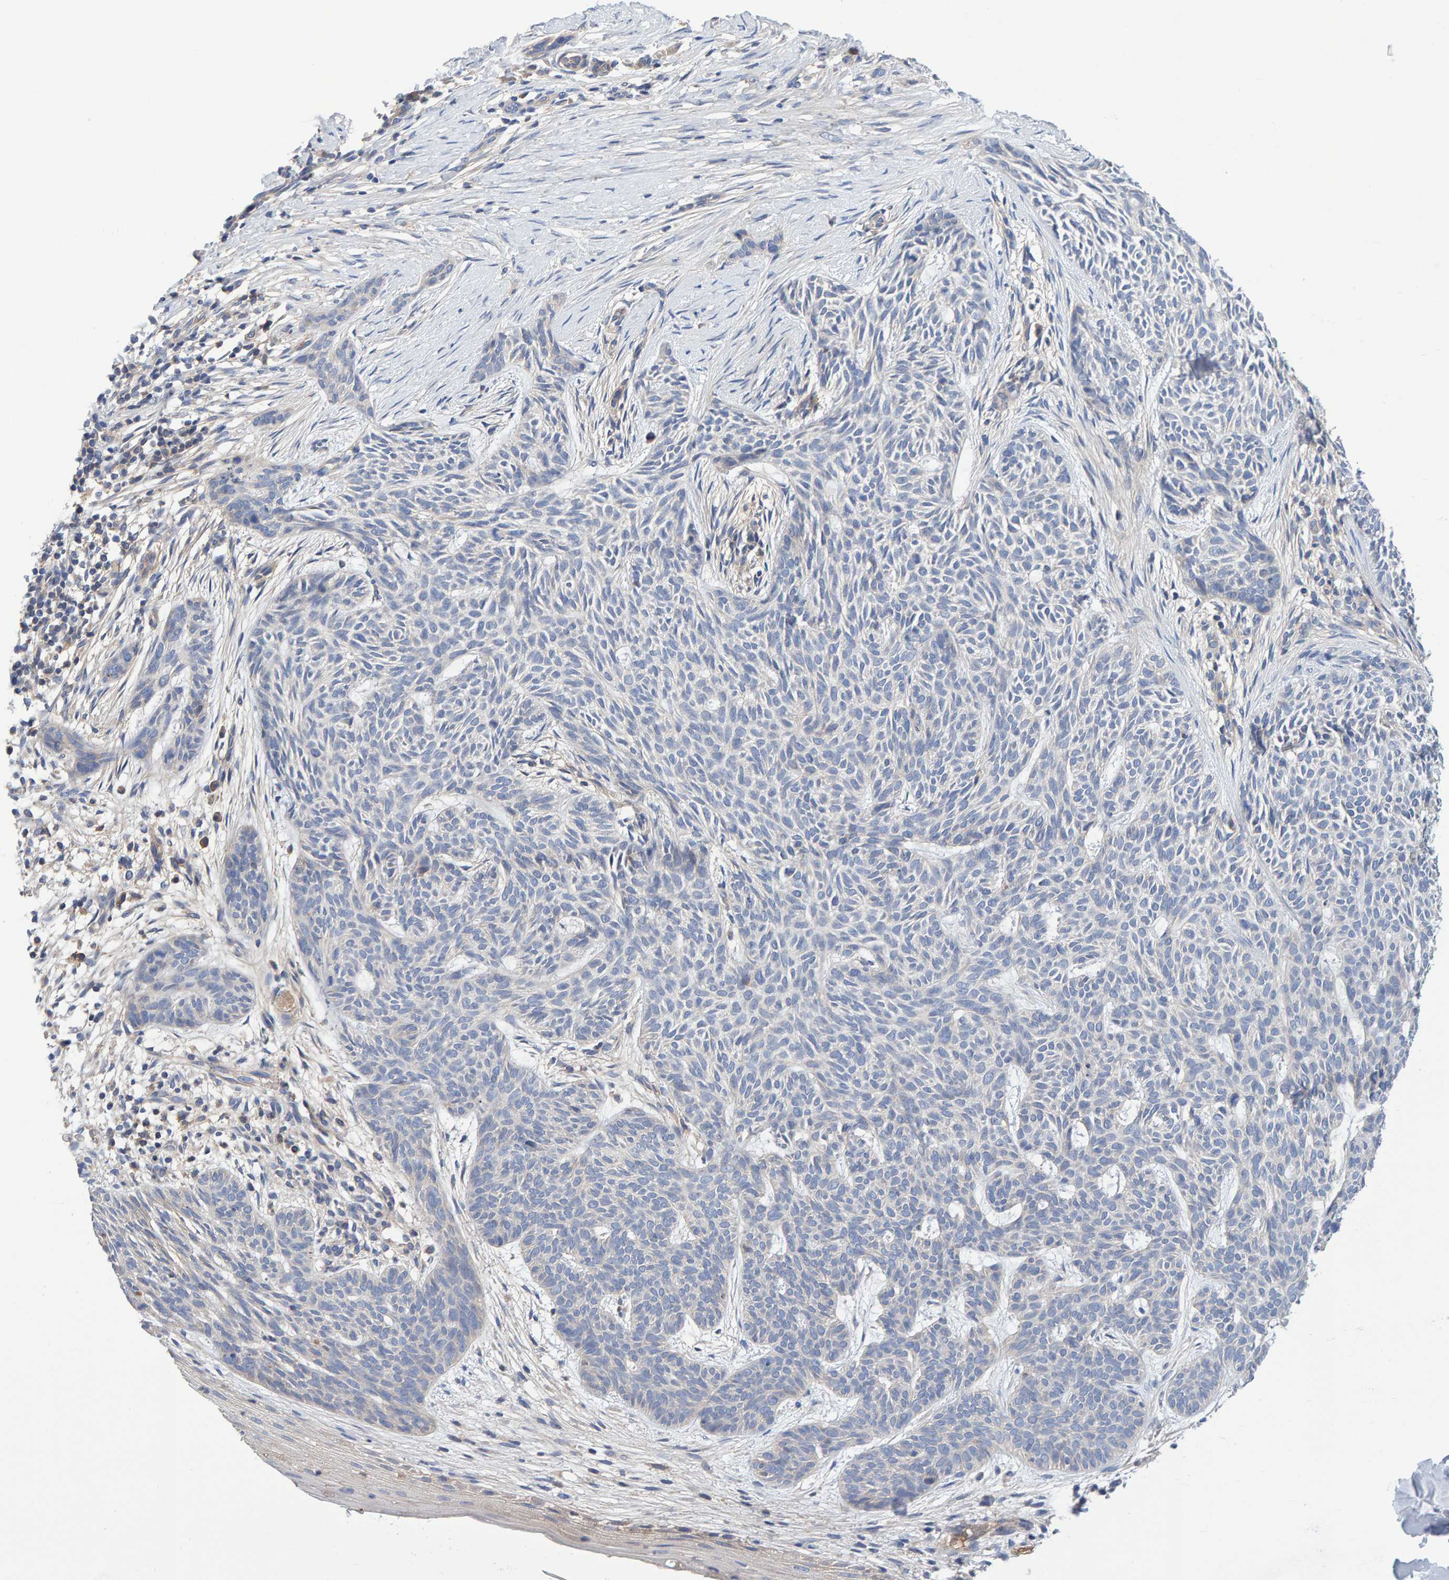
{"staining": {"intensity": "negative", "quantity": "none", "location": "none"}, "tissue": "skin cancer", "cell_type": "Tumor cells", "image_type": "cancer", "snomed": [{"axis": "morphology", "description": "Basal cell carcinoma"}, {"axis": "topography", "description": "Skin"}], "caption": "There is no significant staining in tumor cells of skin cancer (basal cell carcinoma). The staining is performed using DAB (3,3'-diaminobenzidine) brown chromogen with nuclei counter-stained in using hematoxylin.", "gene": "EFR3A", "patient": {"sex": "female", "age": 59}}